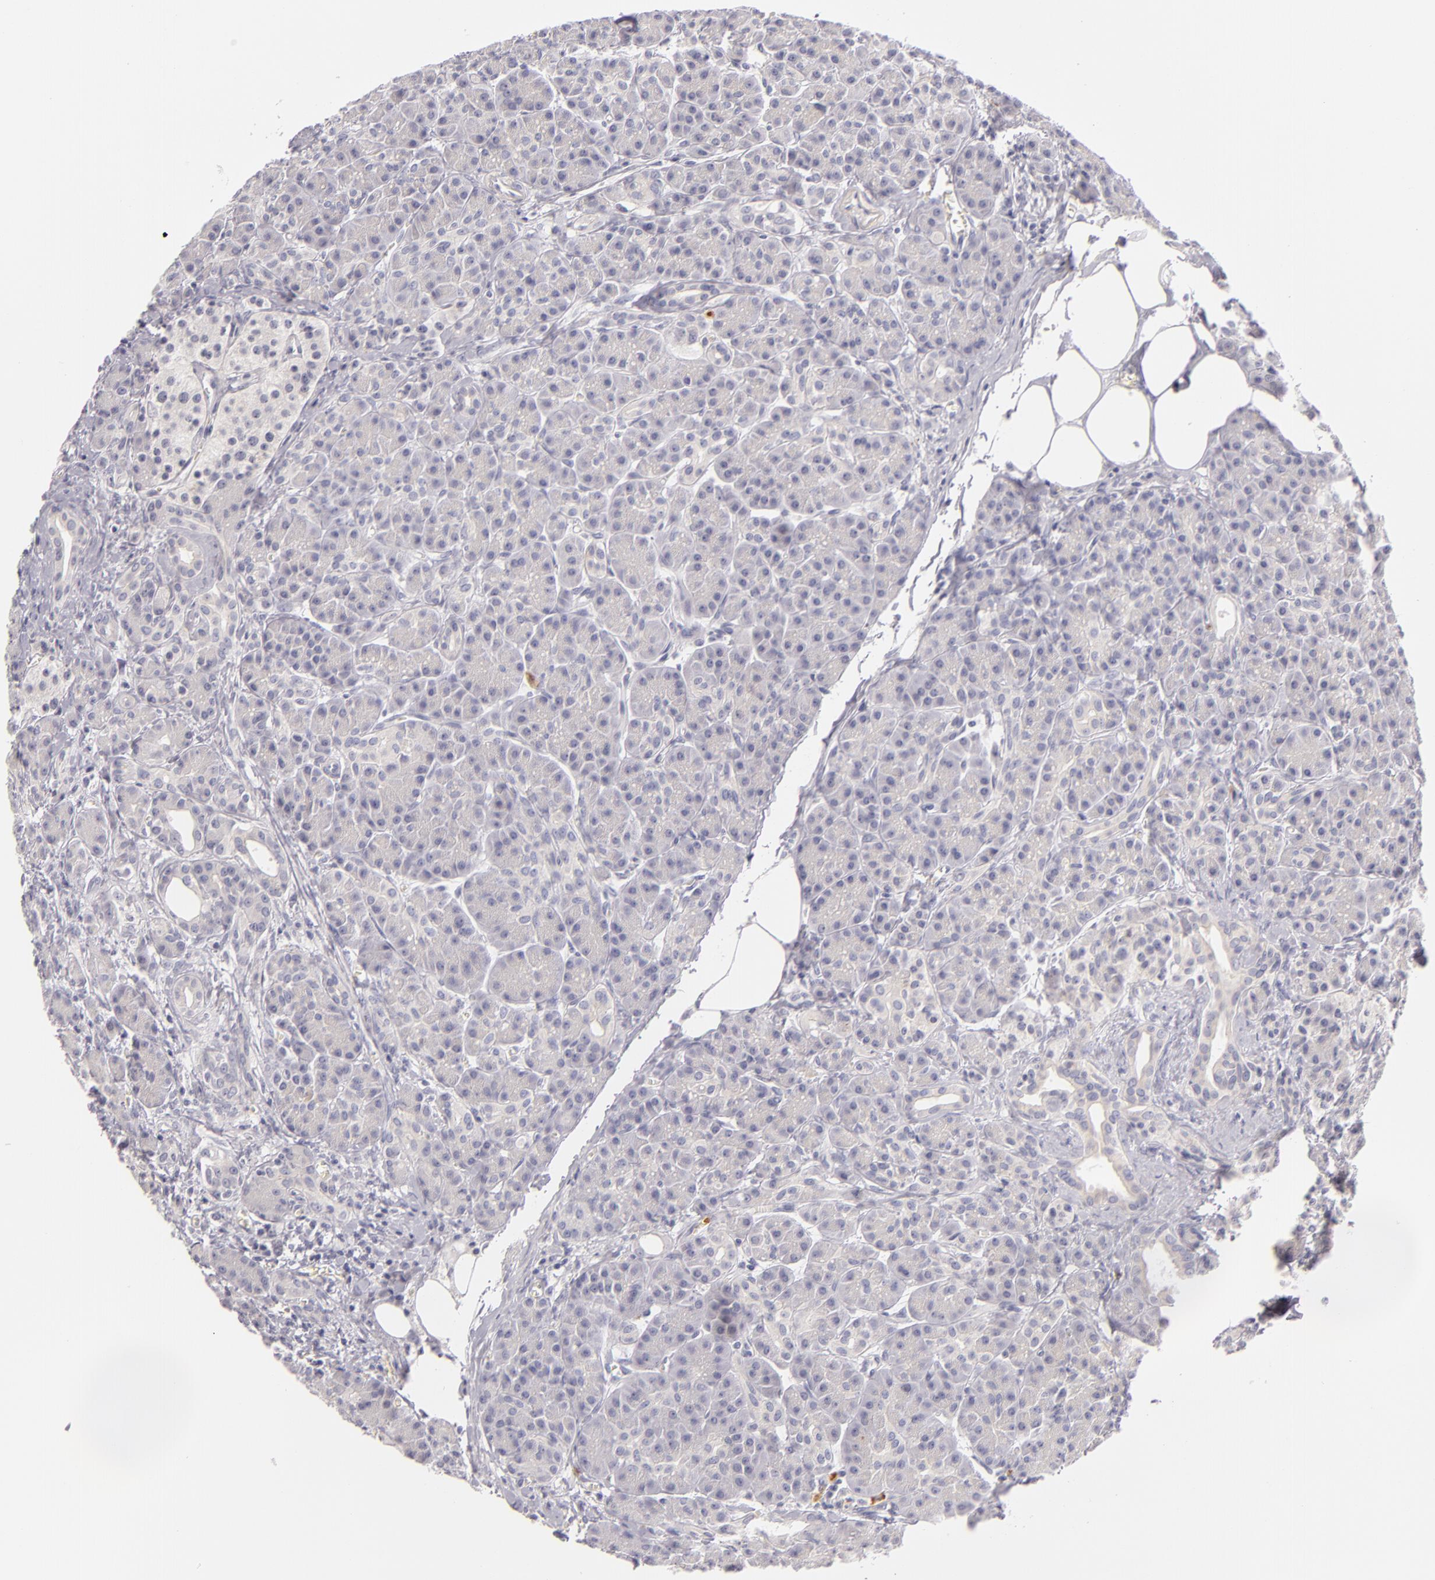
{"staining": {"intensity": "negative", "quantity": "none", "location": "none"}, "tissue": "pancreas", "cell_type": "Exocrine glandular cells", "image_type": "normal", "snomed": [{"axis": "morphology", "description": "Normal tissue, NOS"}, {"axis": "topography", "description": "Pancreas"}], "caption": "Immunohistochemical staining of normal human pancreas displays no significant positivity in exocrine glandular cells. Brightfield microscopy of IHC stained with DAB (brown) and hematoxylin (blue), captured at high magnification.", "gene": "FAM181A", "patient": {"sex": "male", "age": 73}}